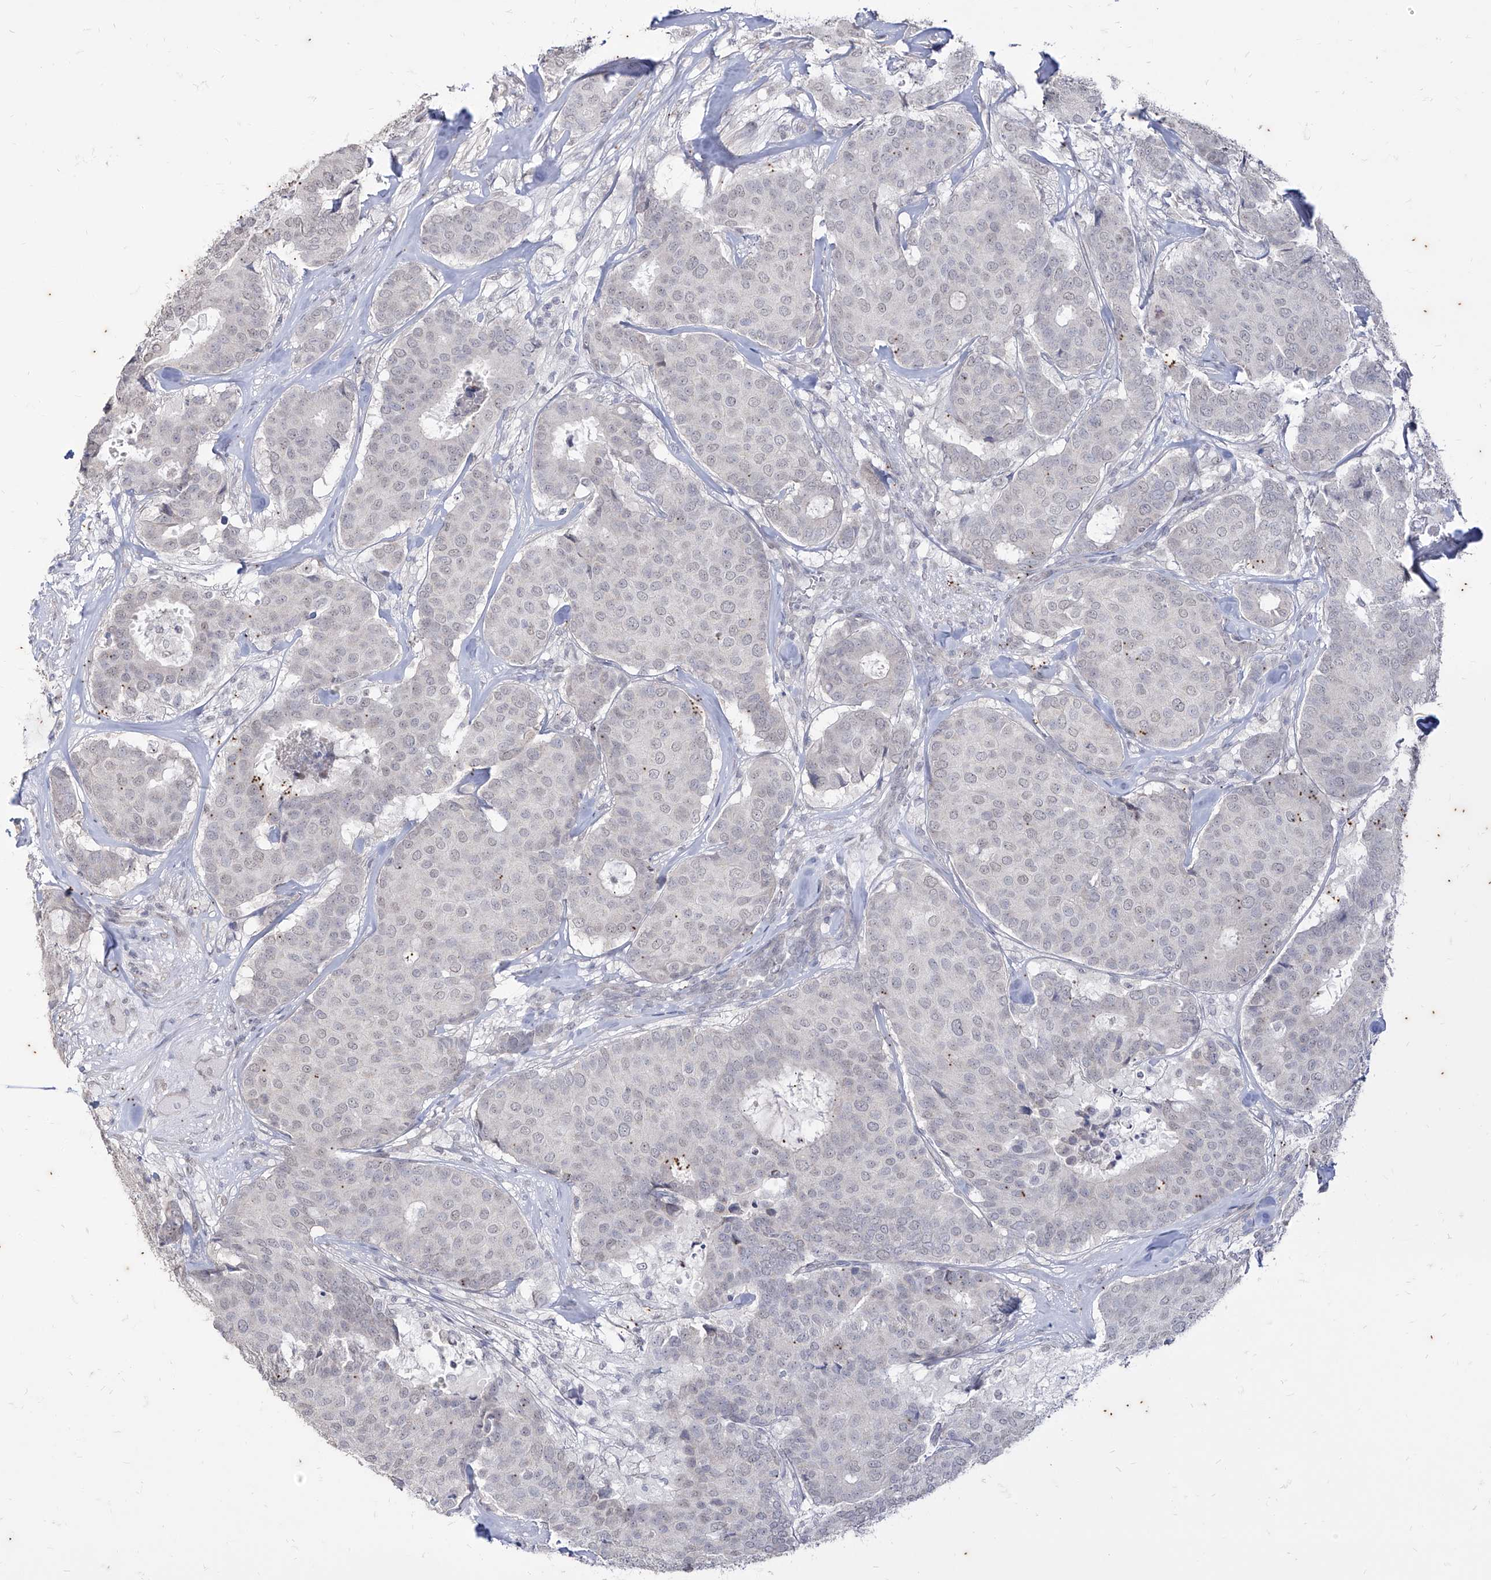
{"staining": {"intensity": "weak", "quantity": "<25%", "location": "nuclear"}, "tissue": "breast cancer", "cell_type": "Tumor cells", "image_type": "cancer", "snomed": [{"axis": "morphology", "description": "Duct carcinoma"}, {"axis": "topography", "description": "Breast"}], "caption": "Tumor cells show no significant protein positivity in breast cancer (infiltrating ductal carcinoma). The staining is performed using DAB (3,3'-diaminobenzidine) brown chromogen with nuclei counter-stained in using hematoxylin.", "gene": "PHF20L1", "patient": {"sex": "female", "age": 75}}